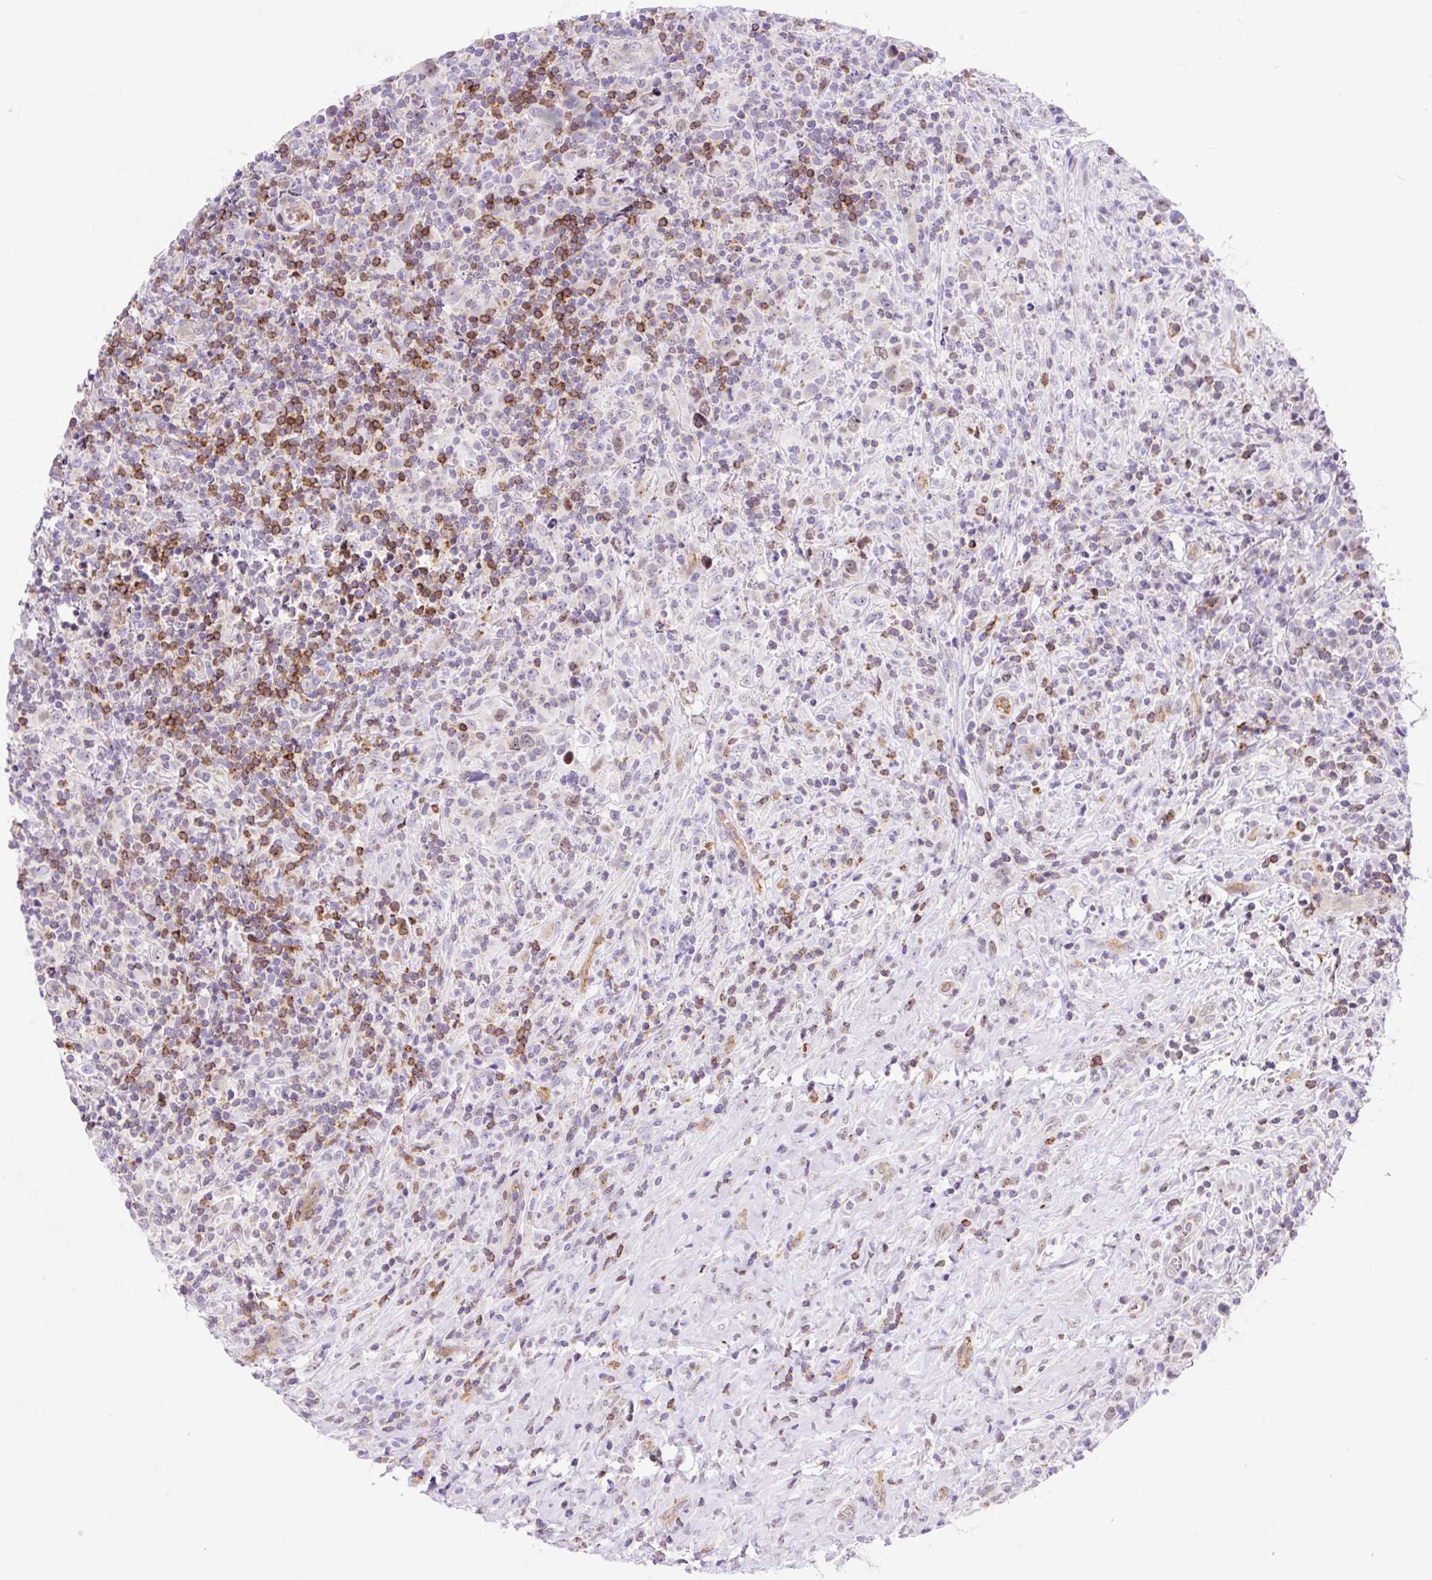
{"staining": {"intensity": "negative", "quantity": "none", "location": "none"}, "tissue": "lymphoma", "cell_type": "Tumor cells", "image_type": "cancer", "snomed": [{"axis": "morphology", "description": "Hodgkin's disease, NOS"}, {"axis": "topography", "description": "Lymph node"}], "caption": "An image of human Hodgkin's disease is negative for staining in tumor cells.", "gene": "HIP1R", "patient": {"sex": "female", "age": 18}}